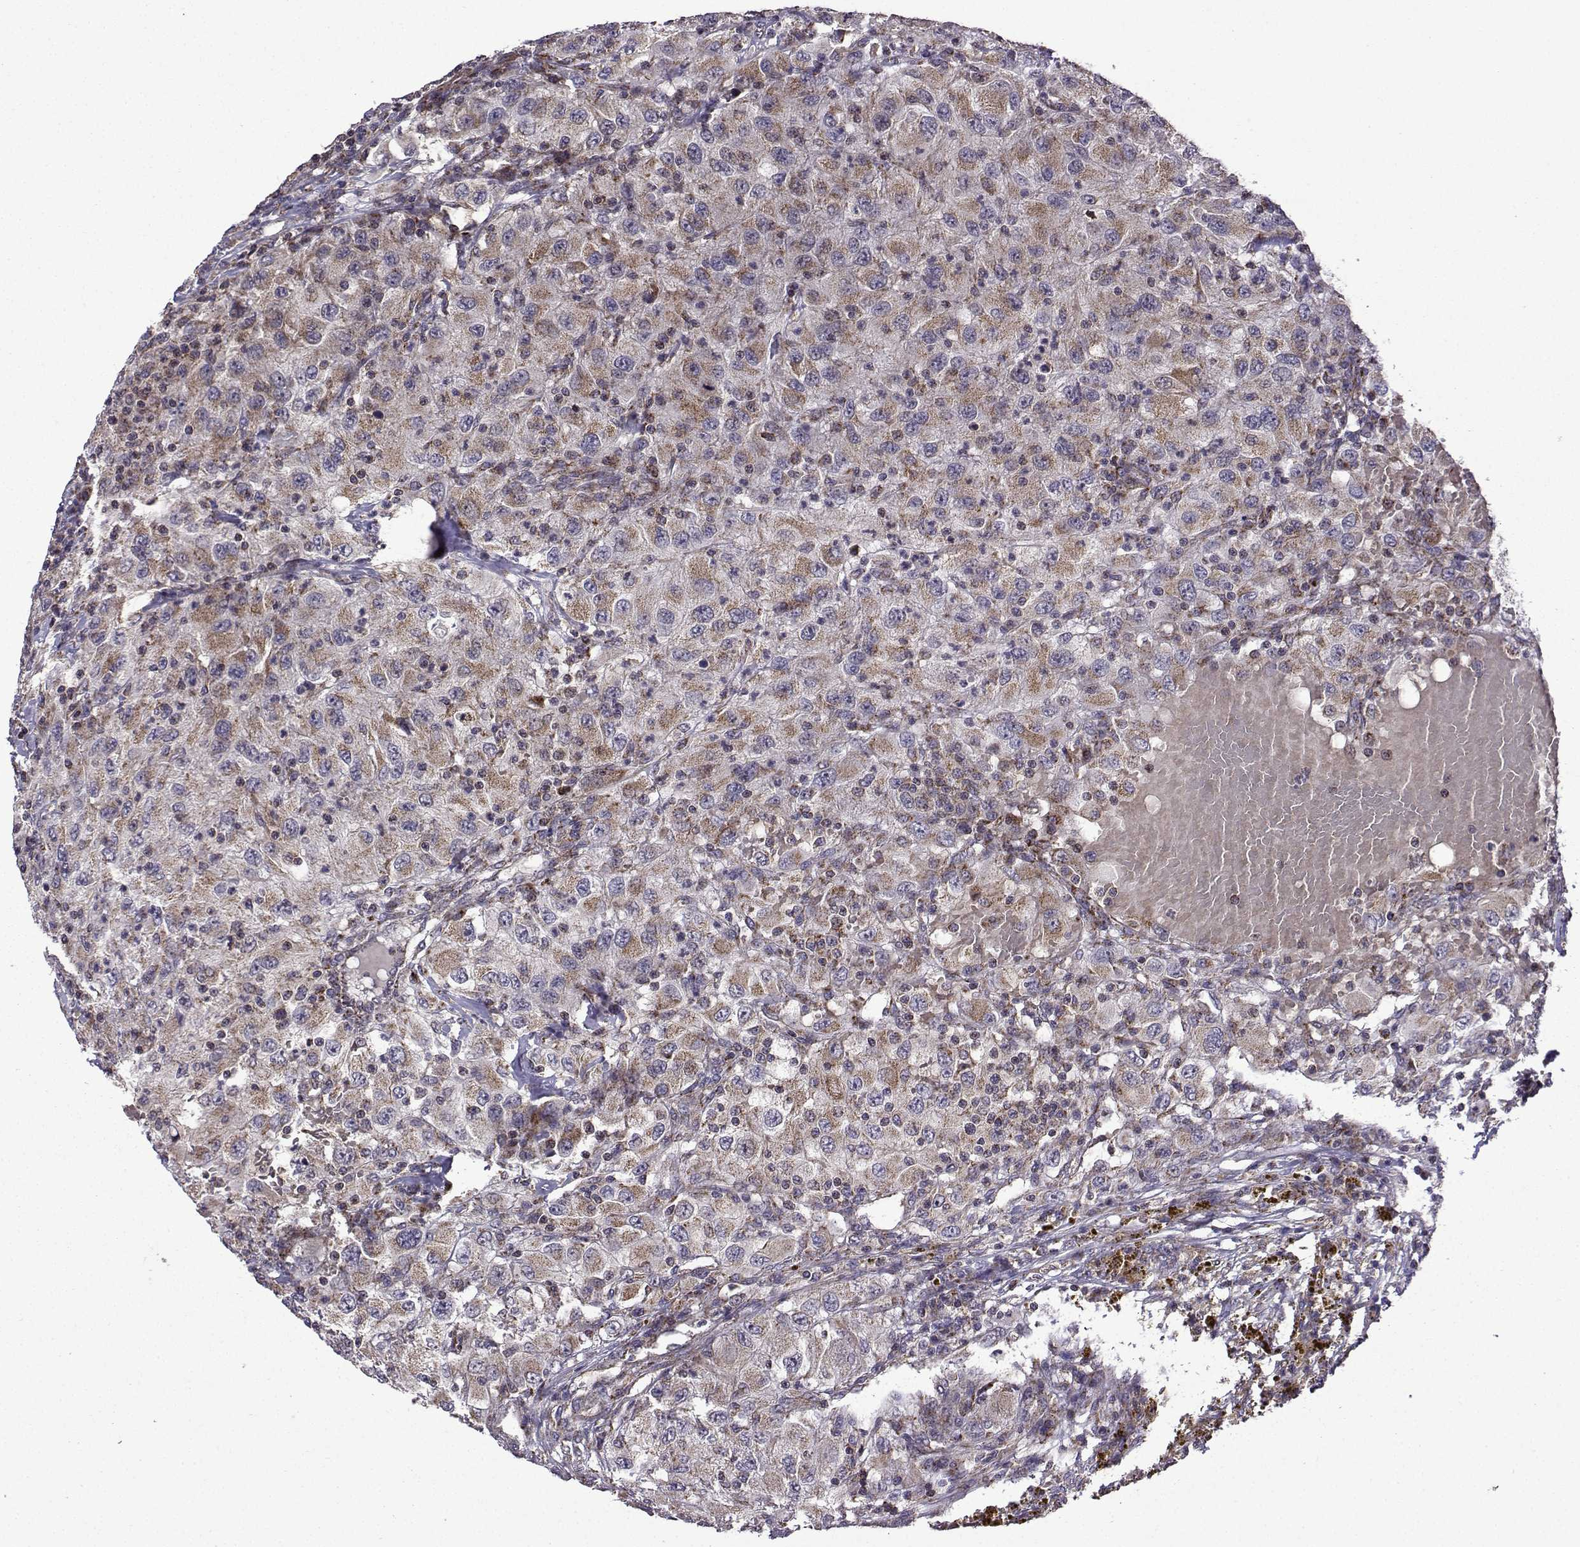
{"staining": {"intensity": "weak", "quantity": "25%-75%", "location": "cytoplasmic/membranous"}, "tissue": "renal cancer", "cell_type": "Tumor cells", "image_type": "cancer", "snomed": [{"axis": "morphology", "description": "Adenocarcinoma, NOS"}, {"axis": "topography", "description": "Kidney"}], "caption": "About 25%-75% of tumor cells in renal adenocarcinoma show weak cytoplasmic/membranous protein positivity as visualized by brown immunohistochemical staining.", "gene": "TAB2", "patient": {"sex": "female", "age": 67}}